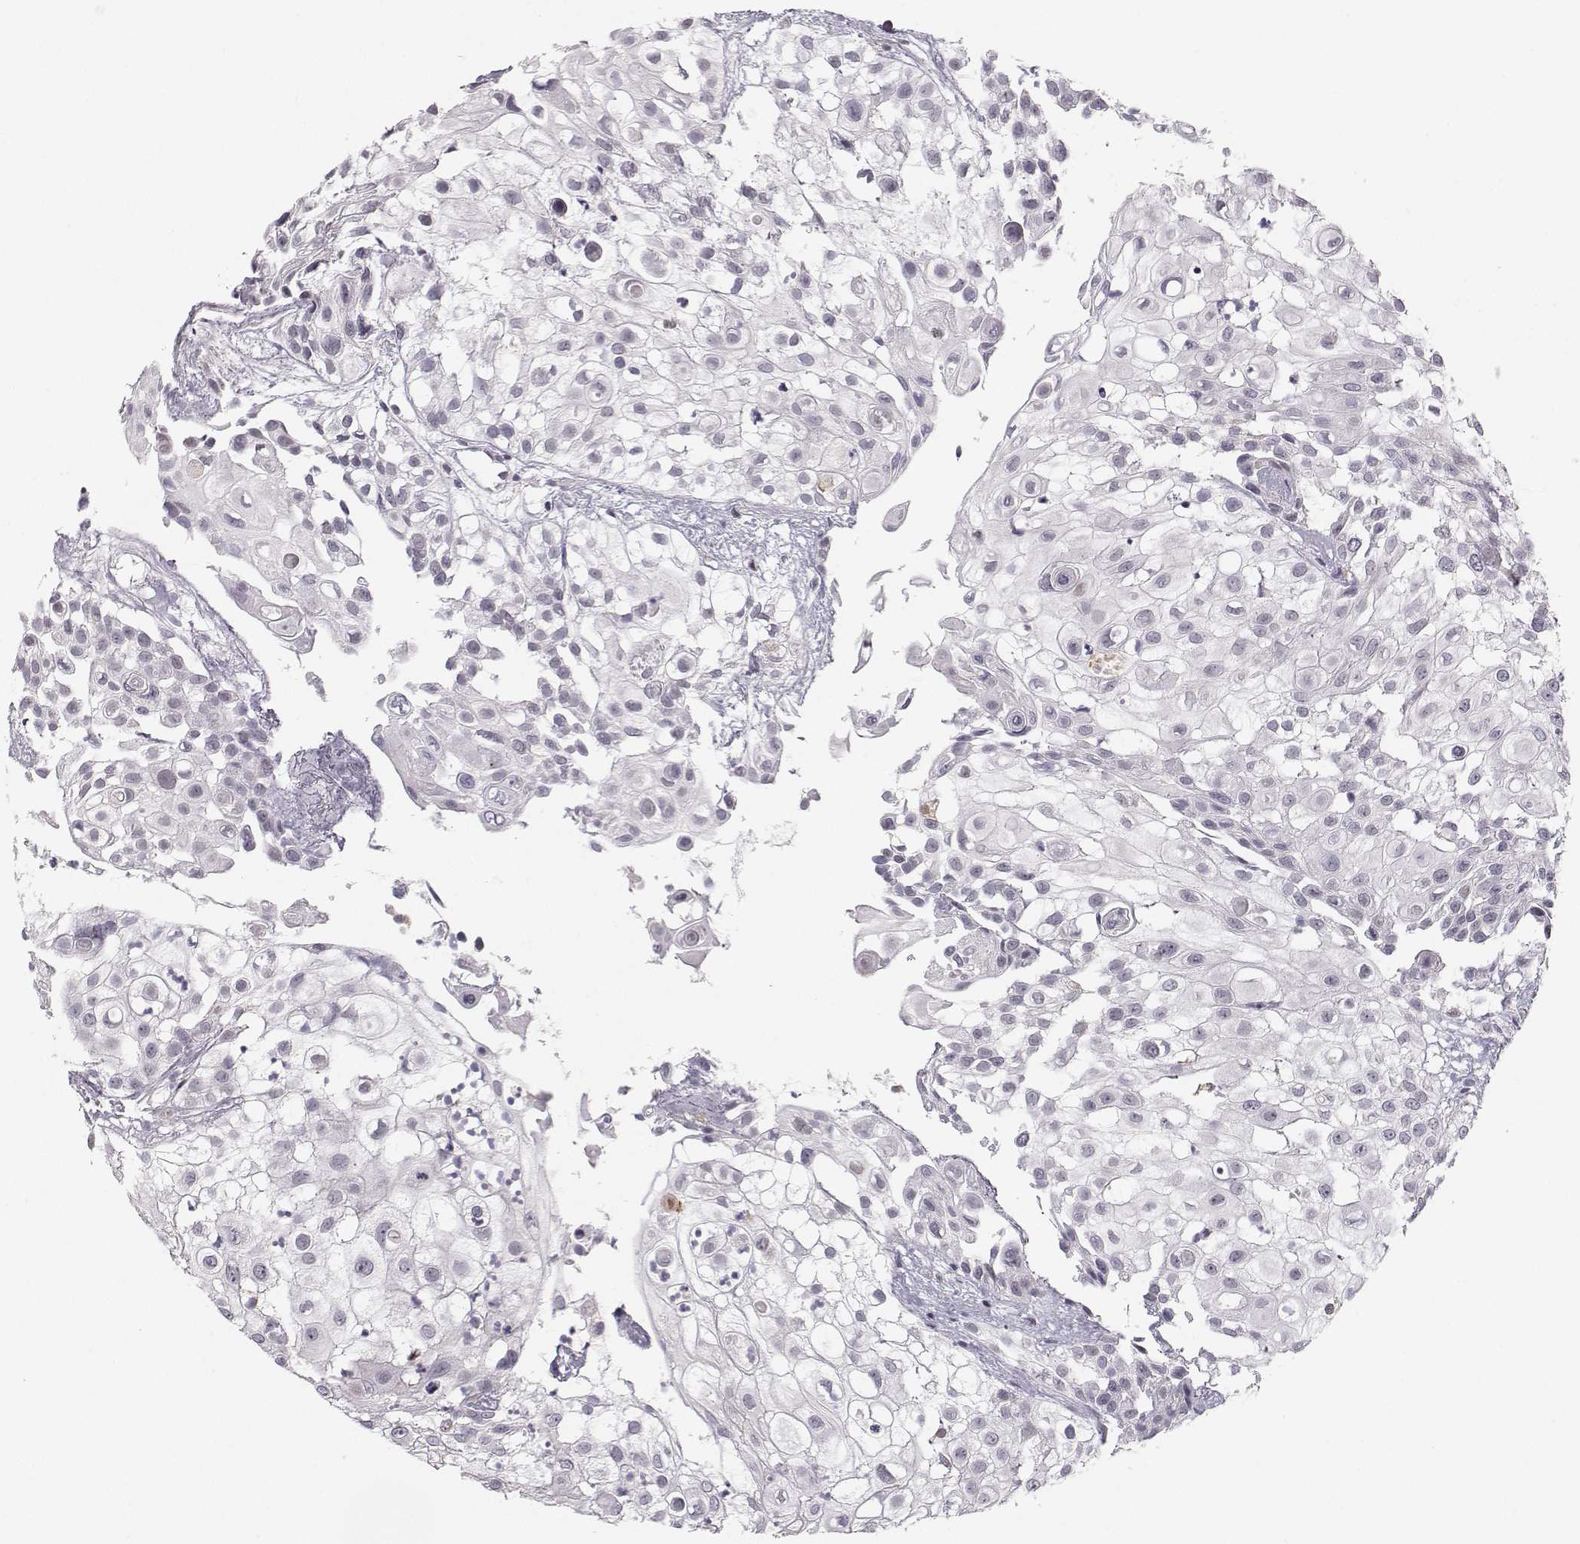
{"staining": {"intensity": "negative", "quantity": "none", "location": "none"}, "tissue": "urothelial cancer", "cell_type": "Tumor cells", "image_type": "cancer", "snomed": [{"axis": "morphology", "description": "Urothelial carcinoma, High grade"}, {"axis": "topography", "description": "Urinary bladder"}], "caption": "Tumor cells show no significant positivity in urothelial carcinoma (high-grade). (DAB (3,3'-diaminobenzidine) immunohistochemistry (IHC) with hematoxylin counter stain).", "gene": "HTR7", "patient": {"sex": "female", "age": 79}}